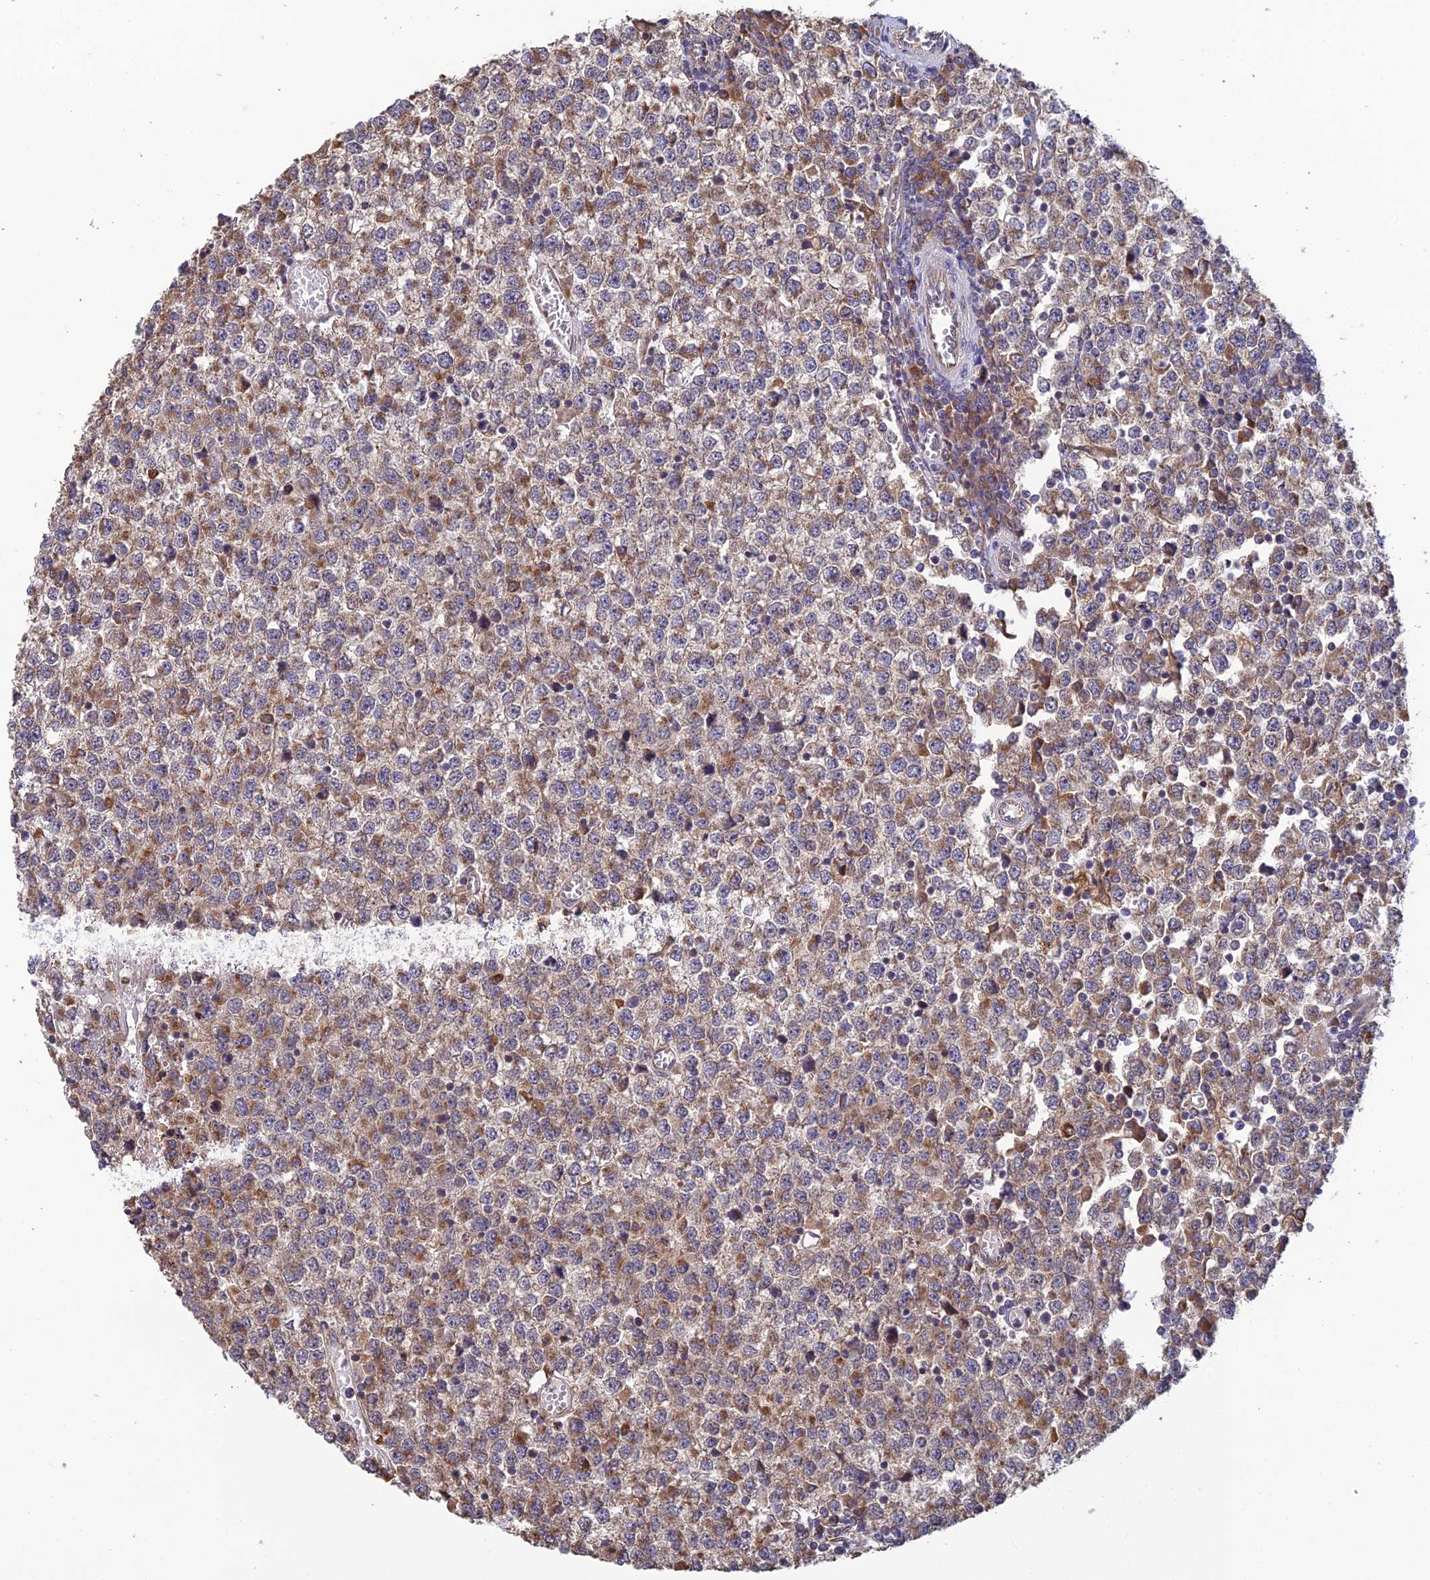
{"staining": {"intensity": "moderate", "quantity": ">75%", "location": "cytoplasmic/membranous"}, "tissue": "testis cancer", "cell_type": "Tumor cells", "image_type": "cancer", "snomed": [{"axis": "morphology", "description": "Seminoma, NOS"}, {"axis": "topography", "description": "Testis"}], "caption": "Tumor cells demonstrate medium levels of moderate cytoplasmic/membranous positivity in approximately >75% of cells in testis cancer (seminoma). (DAB IHC, brown staining for protein, blue staining for nuclei).", "gene": "MRNIP", "patient": {"sex": "male", "age": 65}}